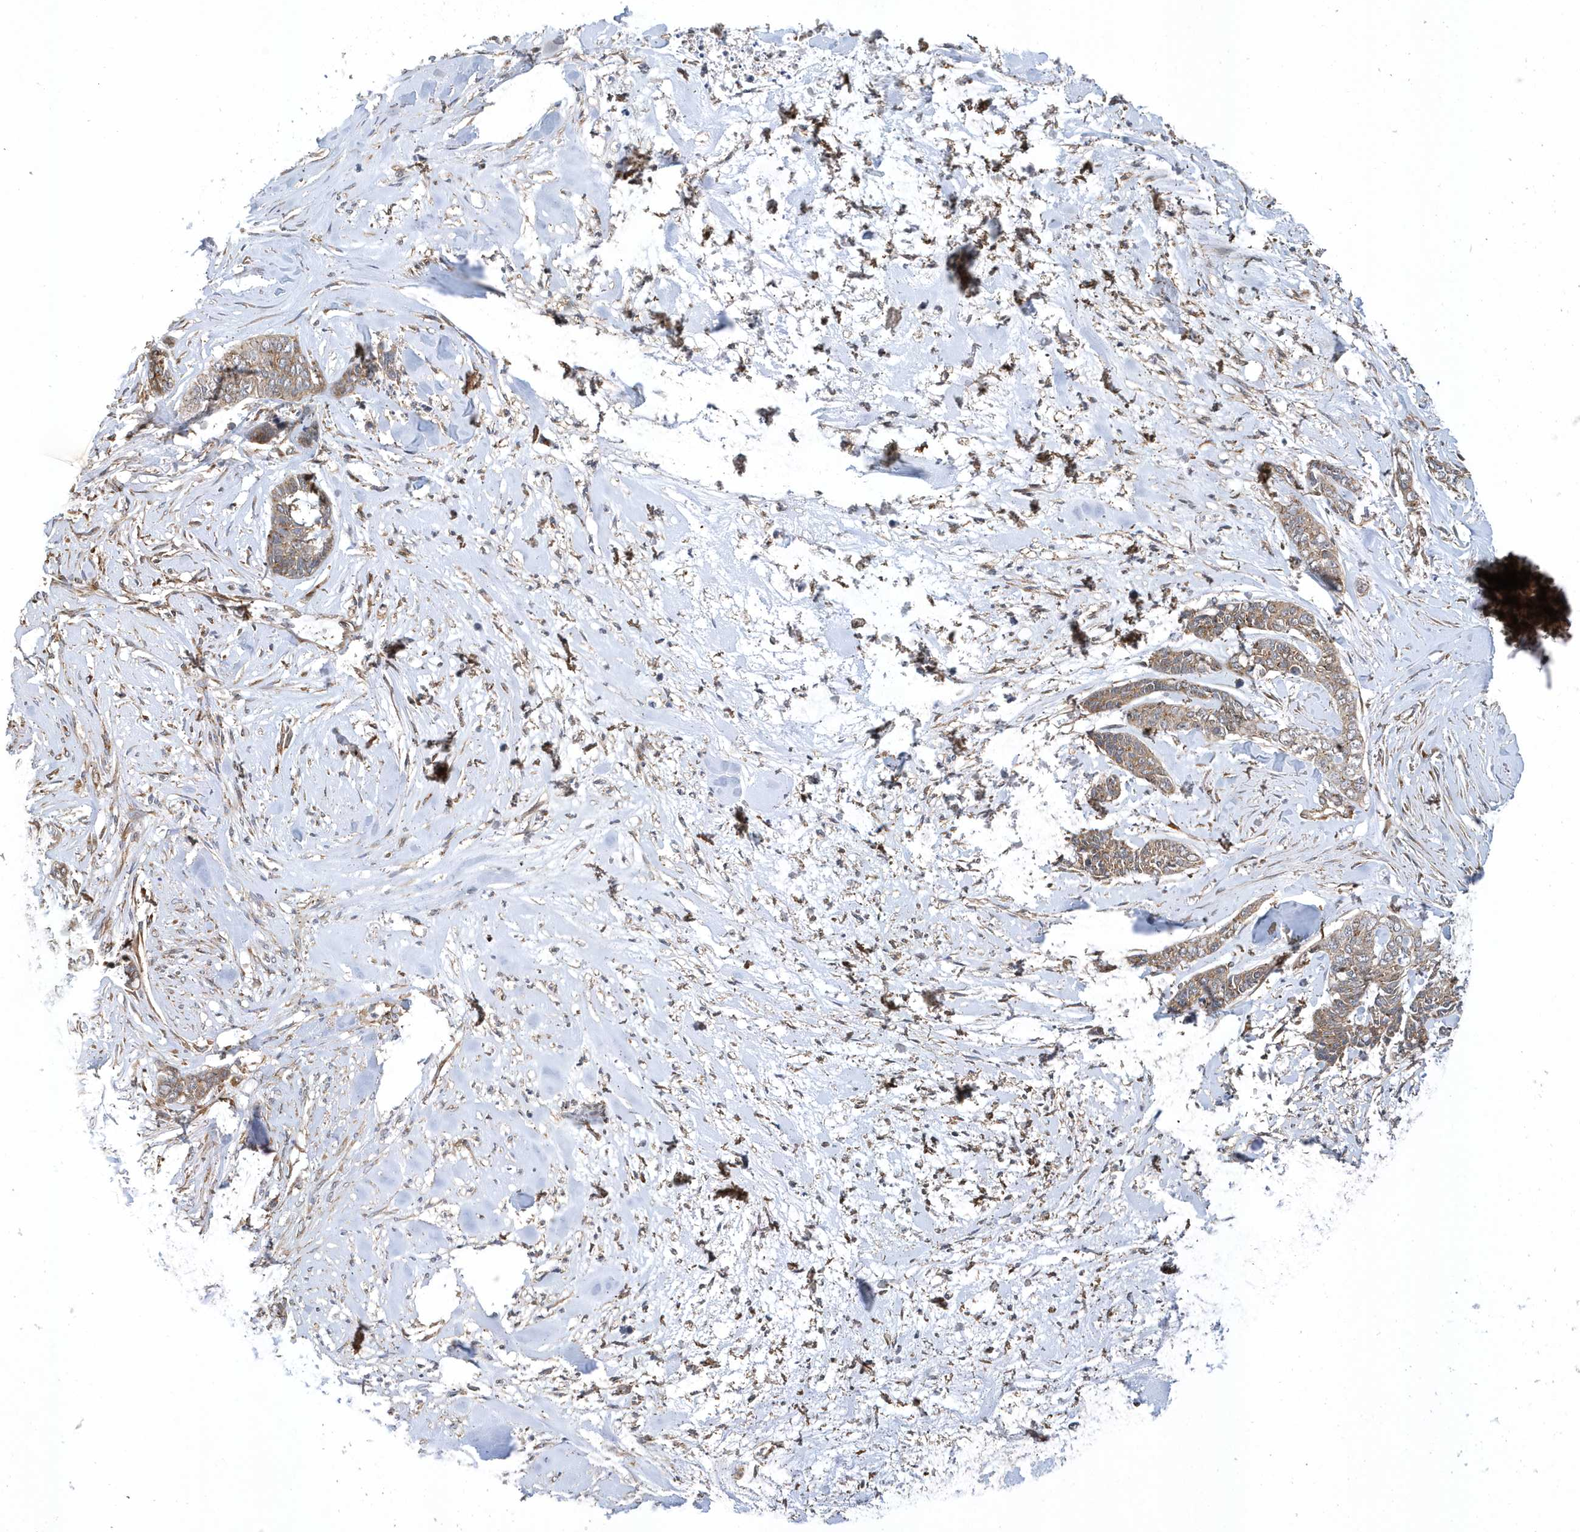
{"staining": {"intensity": "moderate", "quantity": ">75%", "location": "cytoplasmic/membranous"}, "tissue": "skin cancer", "cell_type": "Tumor cells", "image_type": "cancer", "snomed": [{"axis": "morphology", "description": "Basal cell carcinoma"}, {"axis": "topography", "description": "Skin"}], "caption": "The histopathology image shows staining of skin basal cell carcinoma, revealing moderate cytoplasmic/membranous protein expression (brown color) within tumor cells.", "gene": "HRH4", "patient": {"sex": "female", "age": 64}}